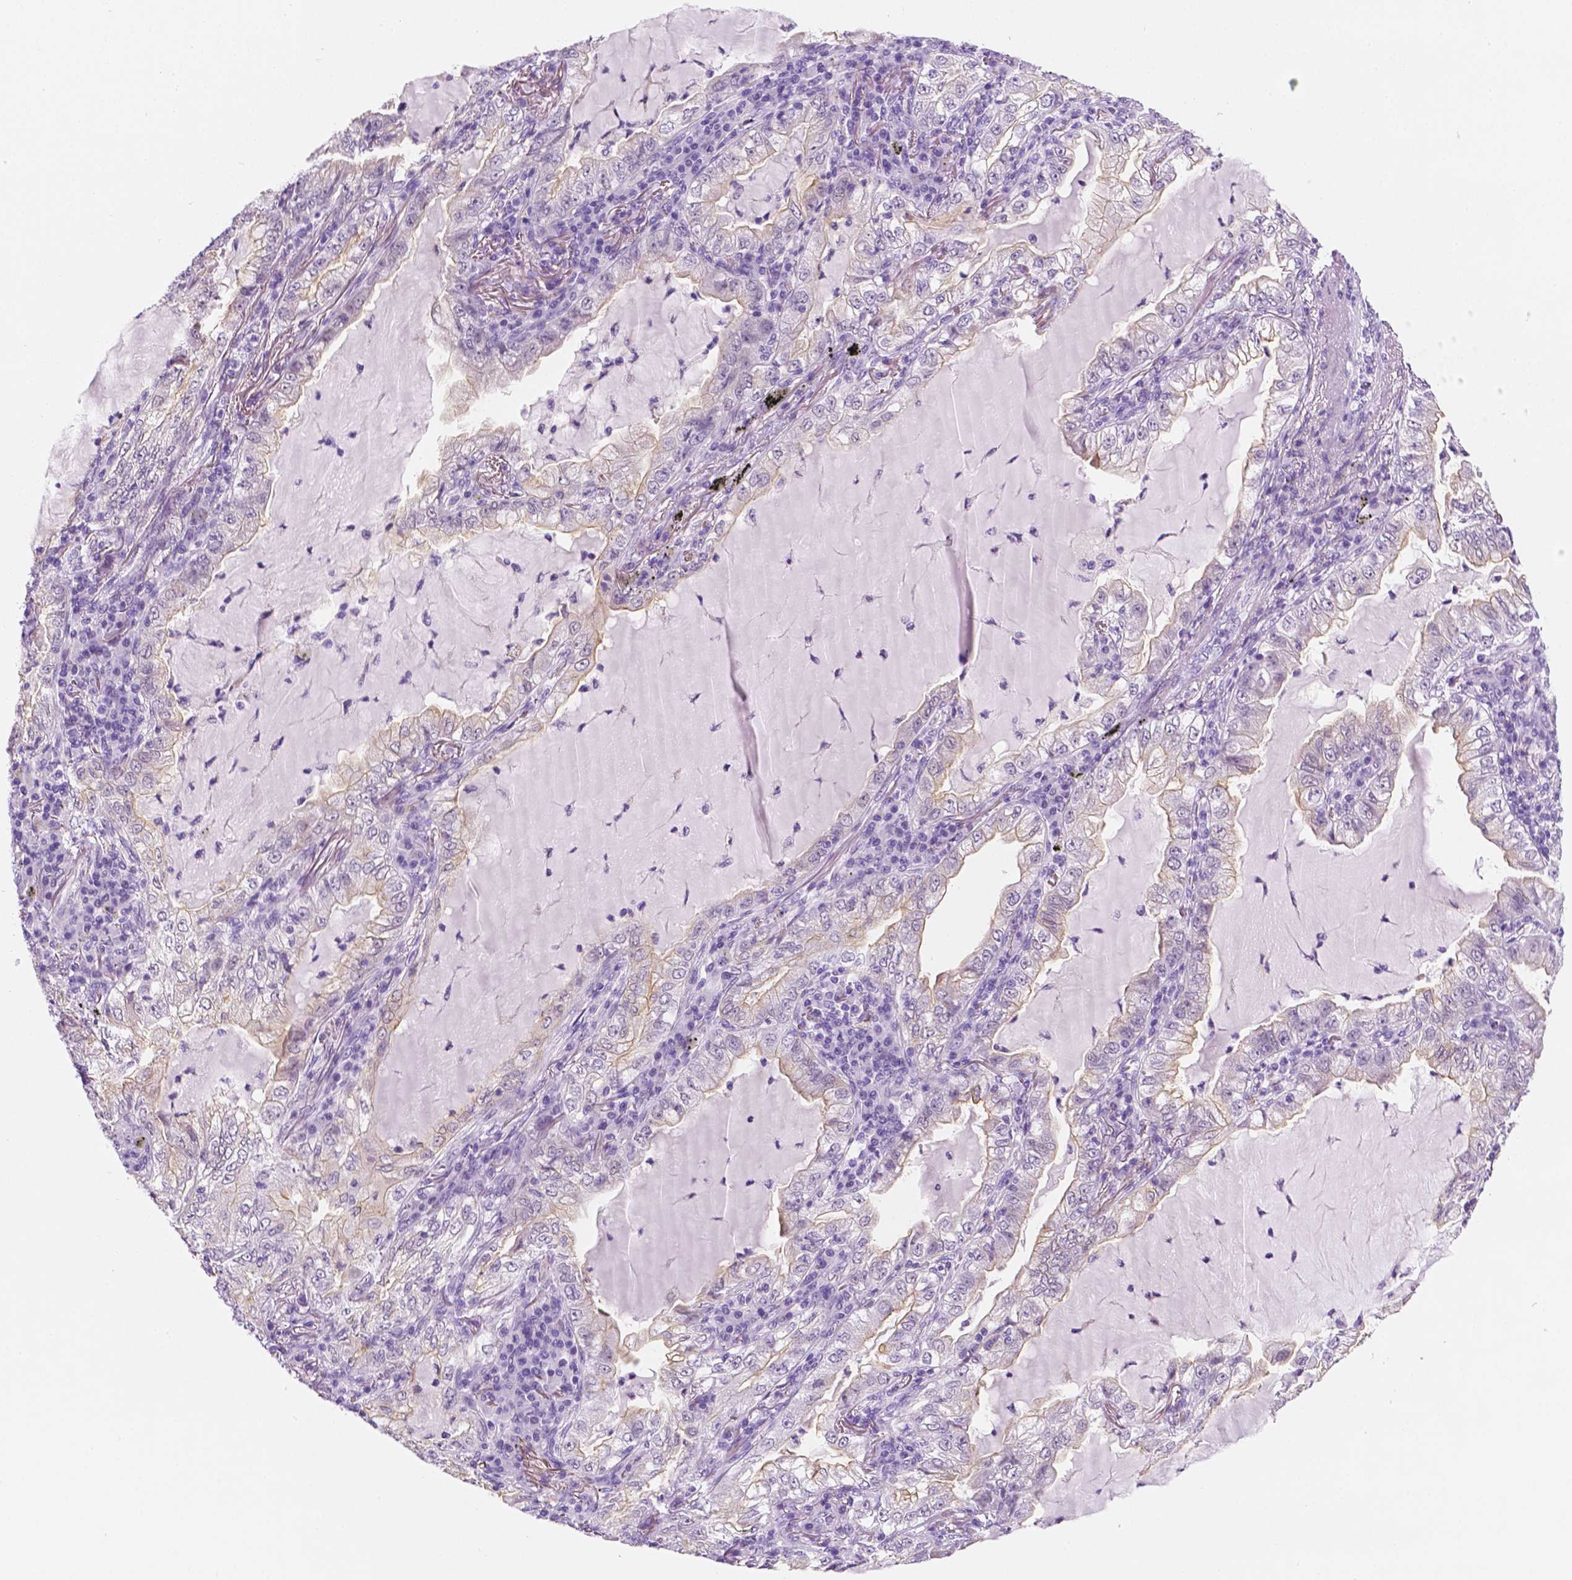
{"staining": {"intensity": "weak", "quantity": "<25%", "location": "cytoplasmic/membranous"}, "tissue": "lung cancer", "cell_type": "Tumor cells", "image_type": "cancer", "snomed": [{"axis": "morphology", "description": "Adenocarcinoma, NOS"}, {"axis": "topography", "description": "Lung"}], "caption": "IHC photomicrograph of human adenocarcinoma (lung) stained for a protein (brown), which displays no positivity in tumor cells.", "gene": "PPL", "patient": {"sex": "female", "age": 73}}